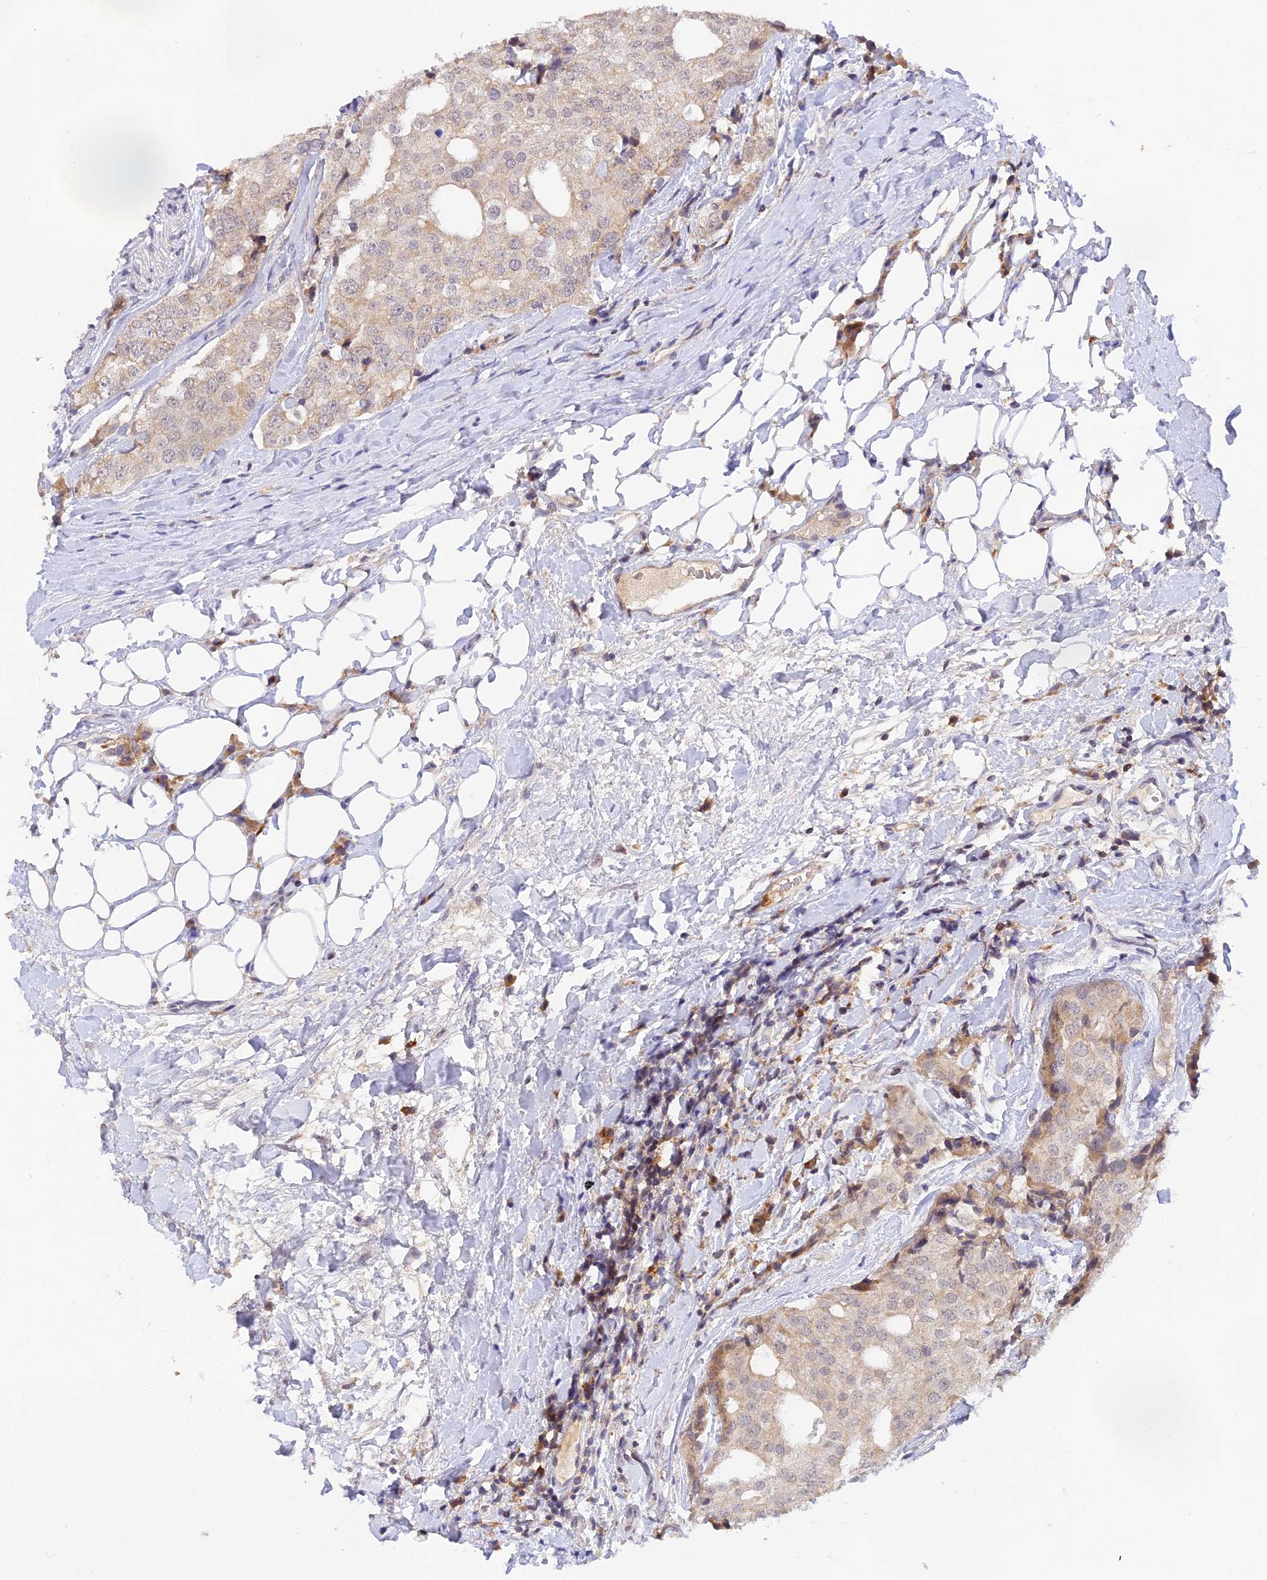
{"staining": {"intensity": "weak", "quantity": "<25%", "location": "nuclear"}, "tissue": "prostate cancer", "cell_type": "Tumor cells", "image_type": "cancer", "snomed": [{"axis": "morphology", "description": "Adenocarcinoma, High grade"}, {"axis": "topography", "description": "Prostate"}], "caption": "Immunohistochemistry photomicrograph of neoplastic tissue: adenocarcinoma (high-grade) (prostate) stained with DAB (3,3'-diaminobenzidine) reveals no significant protein expression in tumor cells.", "gene": "PEX16", "patient": {"sex": "male", "age": 49}}